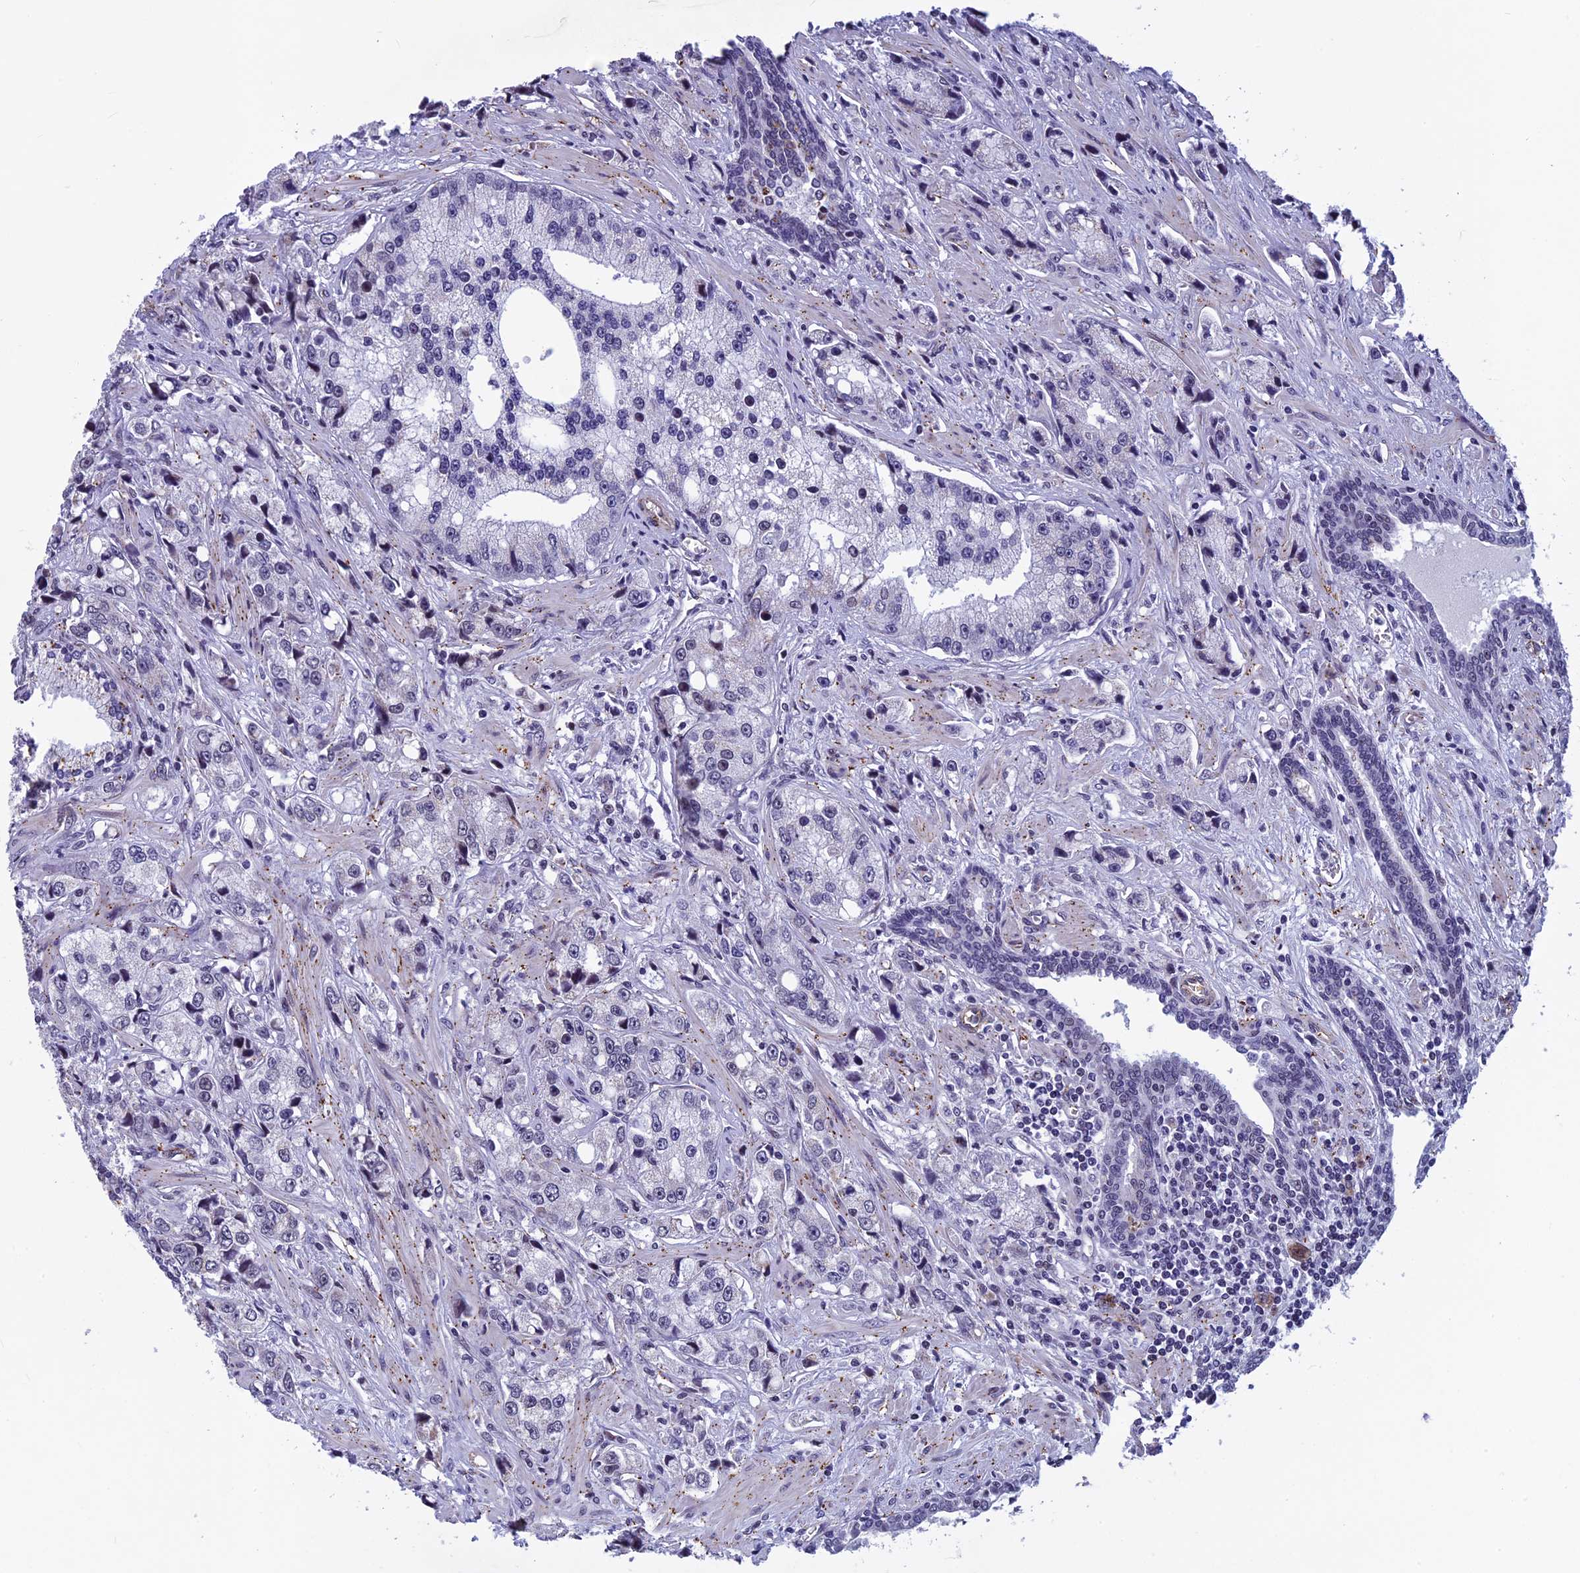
{"staining": {"intensity": "negative", "quantity": "none", "location": "none"}, "tissue": "prostate cancer", "cell_type": "Tumor cells", "image_type": "cancer", "snomed": [{"axis": "morphology", "description": "Adenocarcinoma, High grade"}, {"axis": "topography", "description": "Prostate"}], "caption": "High power microscopy photomicrograph of an immunohistochemistry histopathology image of high-grade adenocarcinoma (prostate), revealing no significant expression in tumor cells.", "gene": "NIPBL", "patient": {"sex": "male", "age": 74}}